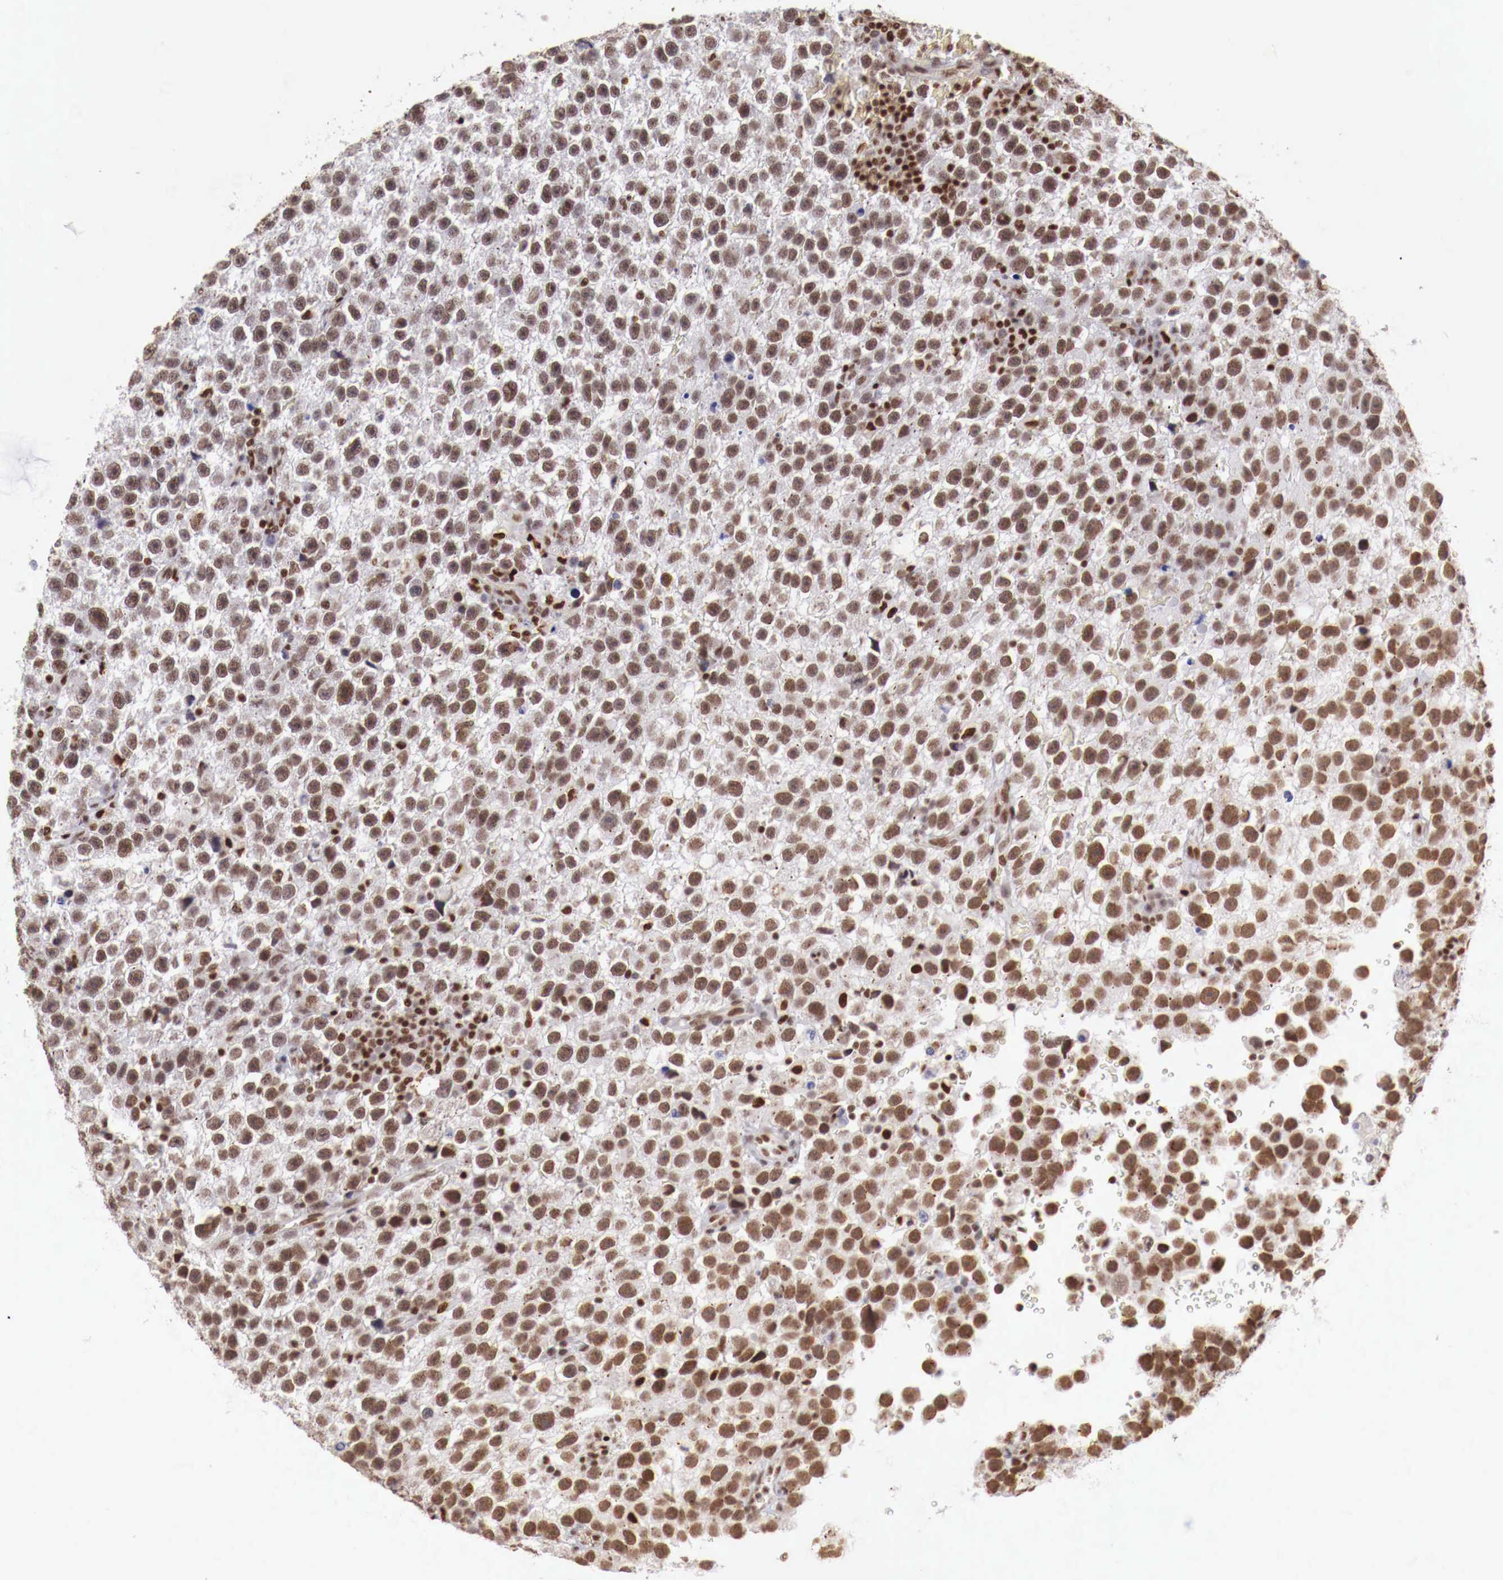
{"staining": {"intensity": "weak", "quantity": ">75%", "location": "nuclear"}, "tissue": "testis cancer", "cell_type": "Tumor cells", "image_type": "cancer", "snomed": [{"axis": "morphology", "description": "Seminoma, NOS"}, {"axis": "topography", "description": "Testis"}], "caption": "Brown immunohistochemical staining in testis cancer (seminoma) reveals weak nuclear positivity in about >75% of tumor cells.", "gene": "MAX", "patient": {"sex": "male", "age": 33}}